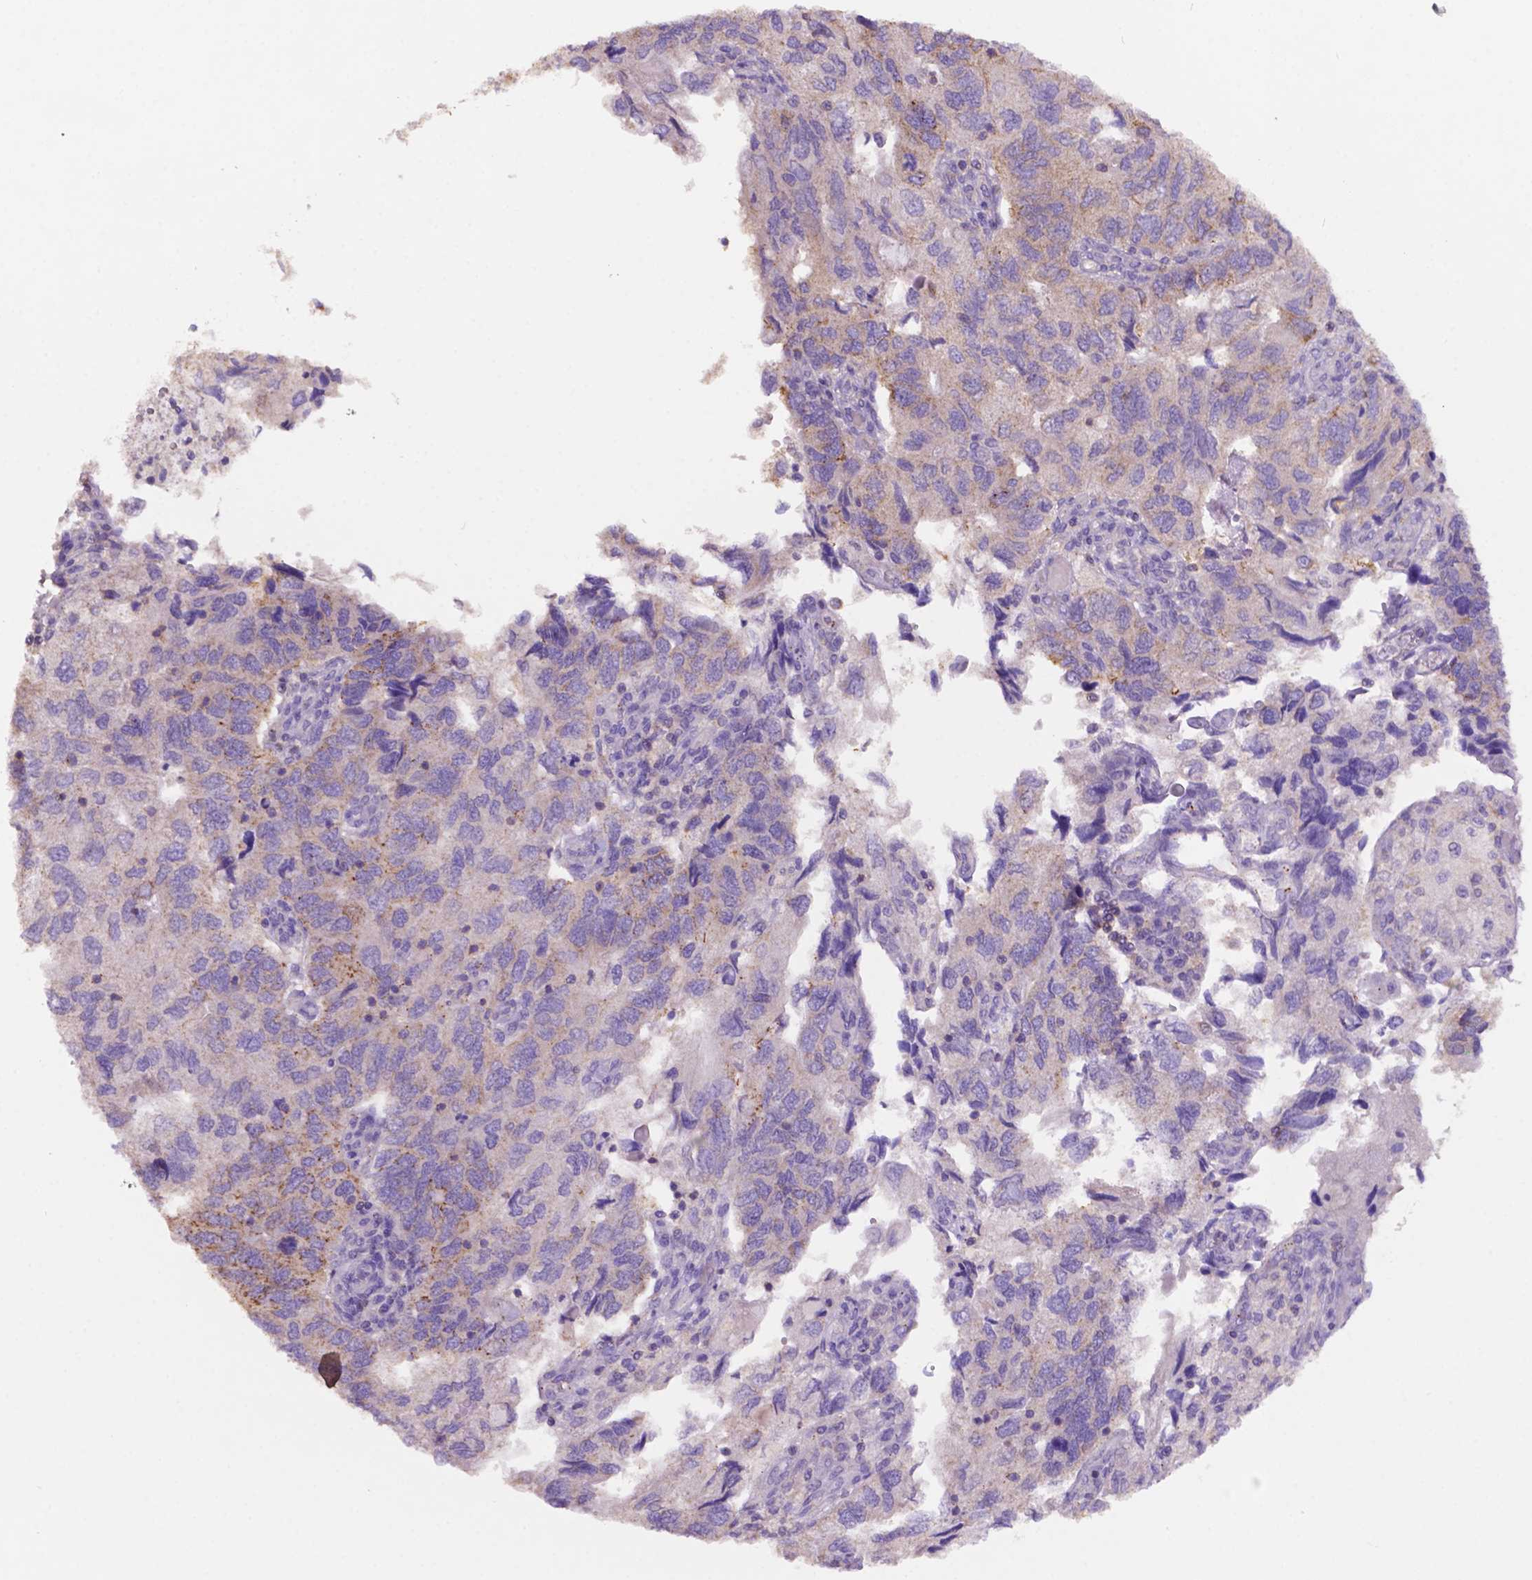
{"staining": {"intensity": "moderate", "quantity": "<25%", "location": "cytoplasmic/membranous"}, "tissue": "endometrial cancer", "cell_type": "Tumor cells", "image_type": "cancer", "snomed": [{"axis": "morphology", "description": "Carcinoma, NOS"}, {"axis": "topography", "description": "Uterus"}], "caption": "This is a micrograph of IHC staining of carcinoma (endometrial), which shows moderate staining in the cytoplasmic/membranous of tumor cells.", "gene": "PRPS2", "patient": {"sex": "female", "age": 76}}